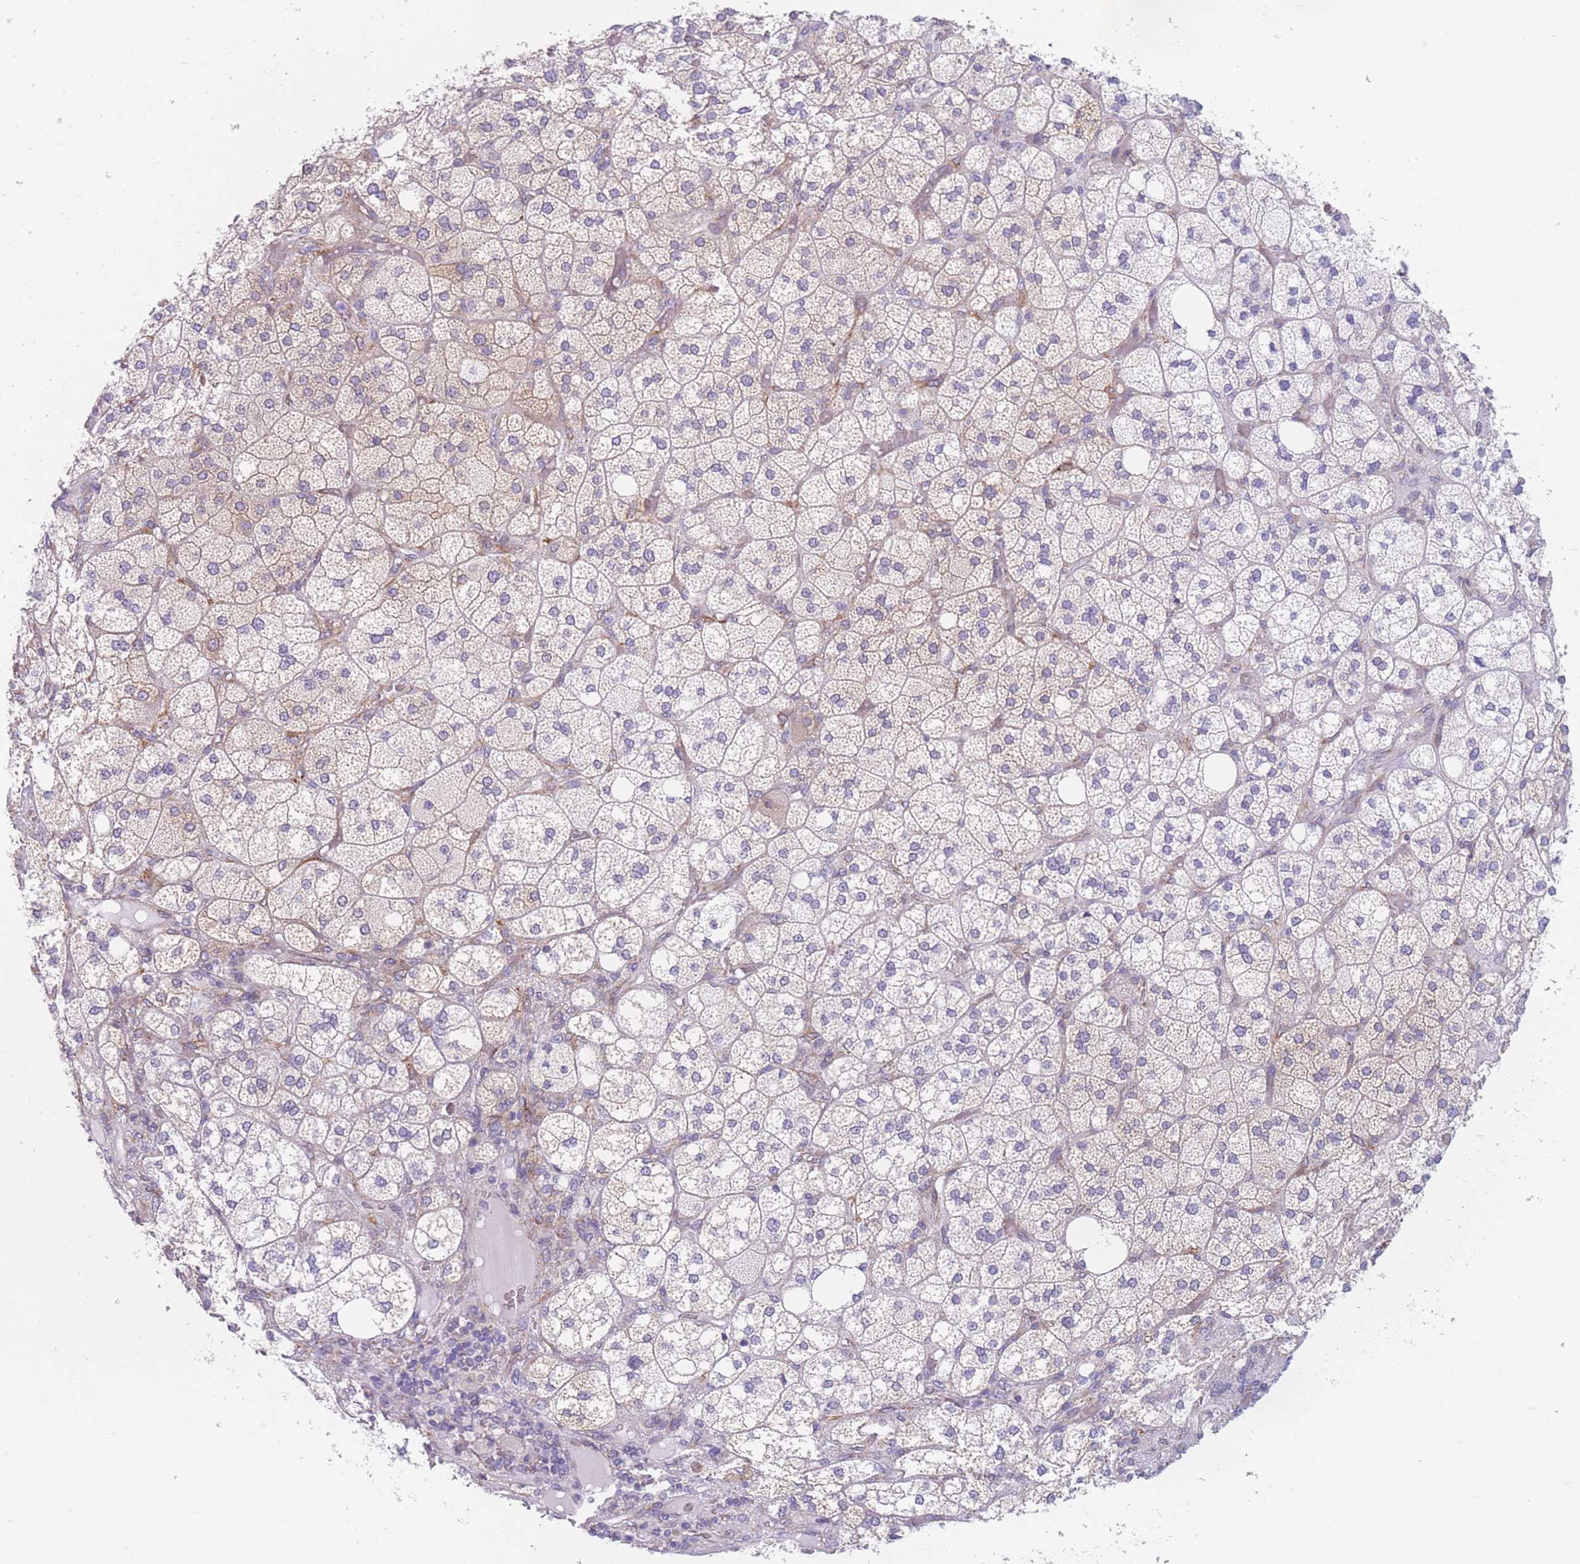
{"staining": {"intensity": "moderate", "quantity": "25%-75%", "location": "cytoplasmic/membranous"}, "tissue": "adrenal gland", "cell_type": "Glandular cells", "image_type": "normal", "snomed": [{"axis": "morphology", "description": "Normal tissue, NOS"}, {"axis": "topography", "description": "Adrenal gland"}], "caption": "Protein expression analysis of unremarkable adrenal gland exhibits moderate cytoplasmic/membranous staining in about 25%-75% of glandular cells. (DAB = brown stain, brightfield microscopy at high magnification).", "gene": "AK9", "patient": {"sex": "male", "age": 61}}